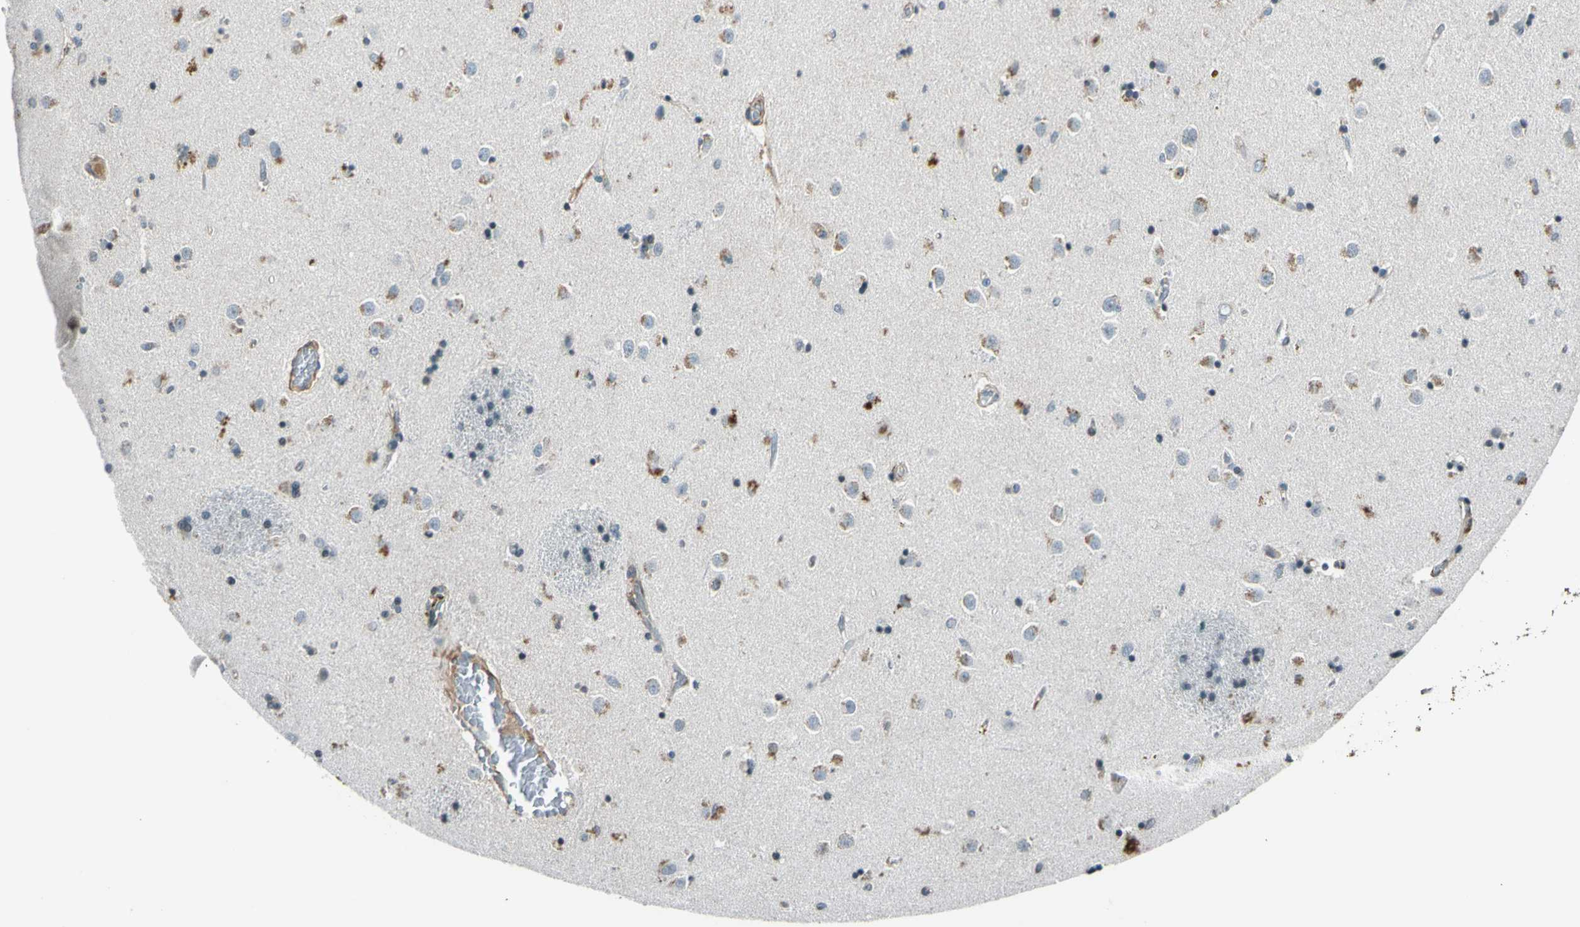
{"staining": {"intensity": "moderate", "quantity": "<25%", "location": "nuclear"}, "tissue": "caudate", "cell_type": "Glial cells", "image_type": "normal", "snomed": [{"axis": "morphology", "description": "Normal tissue, NOS"}, {"axis": "topography", "description": "Lateral ventricle wall"}], "caption": "IHC histopathology image of unremarkable caudate: human caudate stained using IHC displays low levels of moderate protein expression localized specifically in the nuclear of glial cells, appearing as a nuclear brown color.", "gene": "PDPN", "patient": {"sex": "female", "age": 54}}